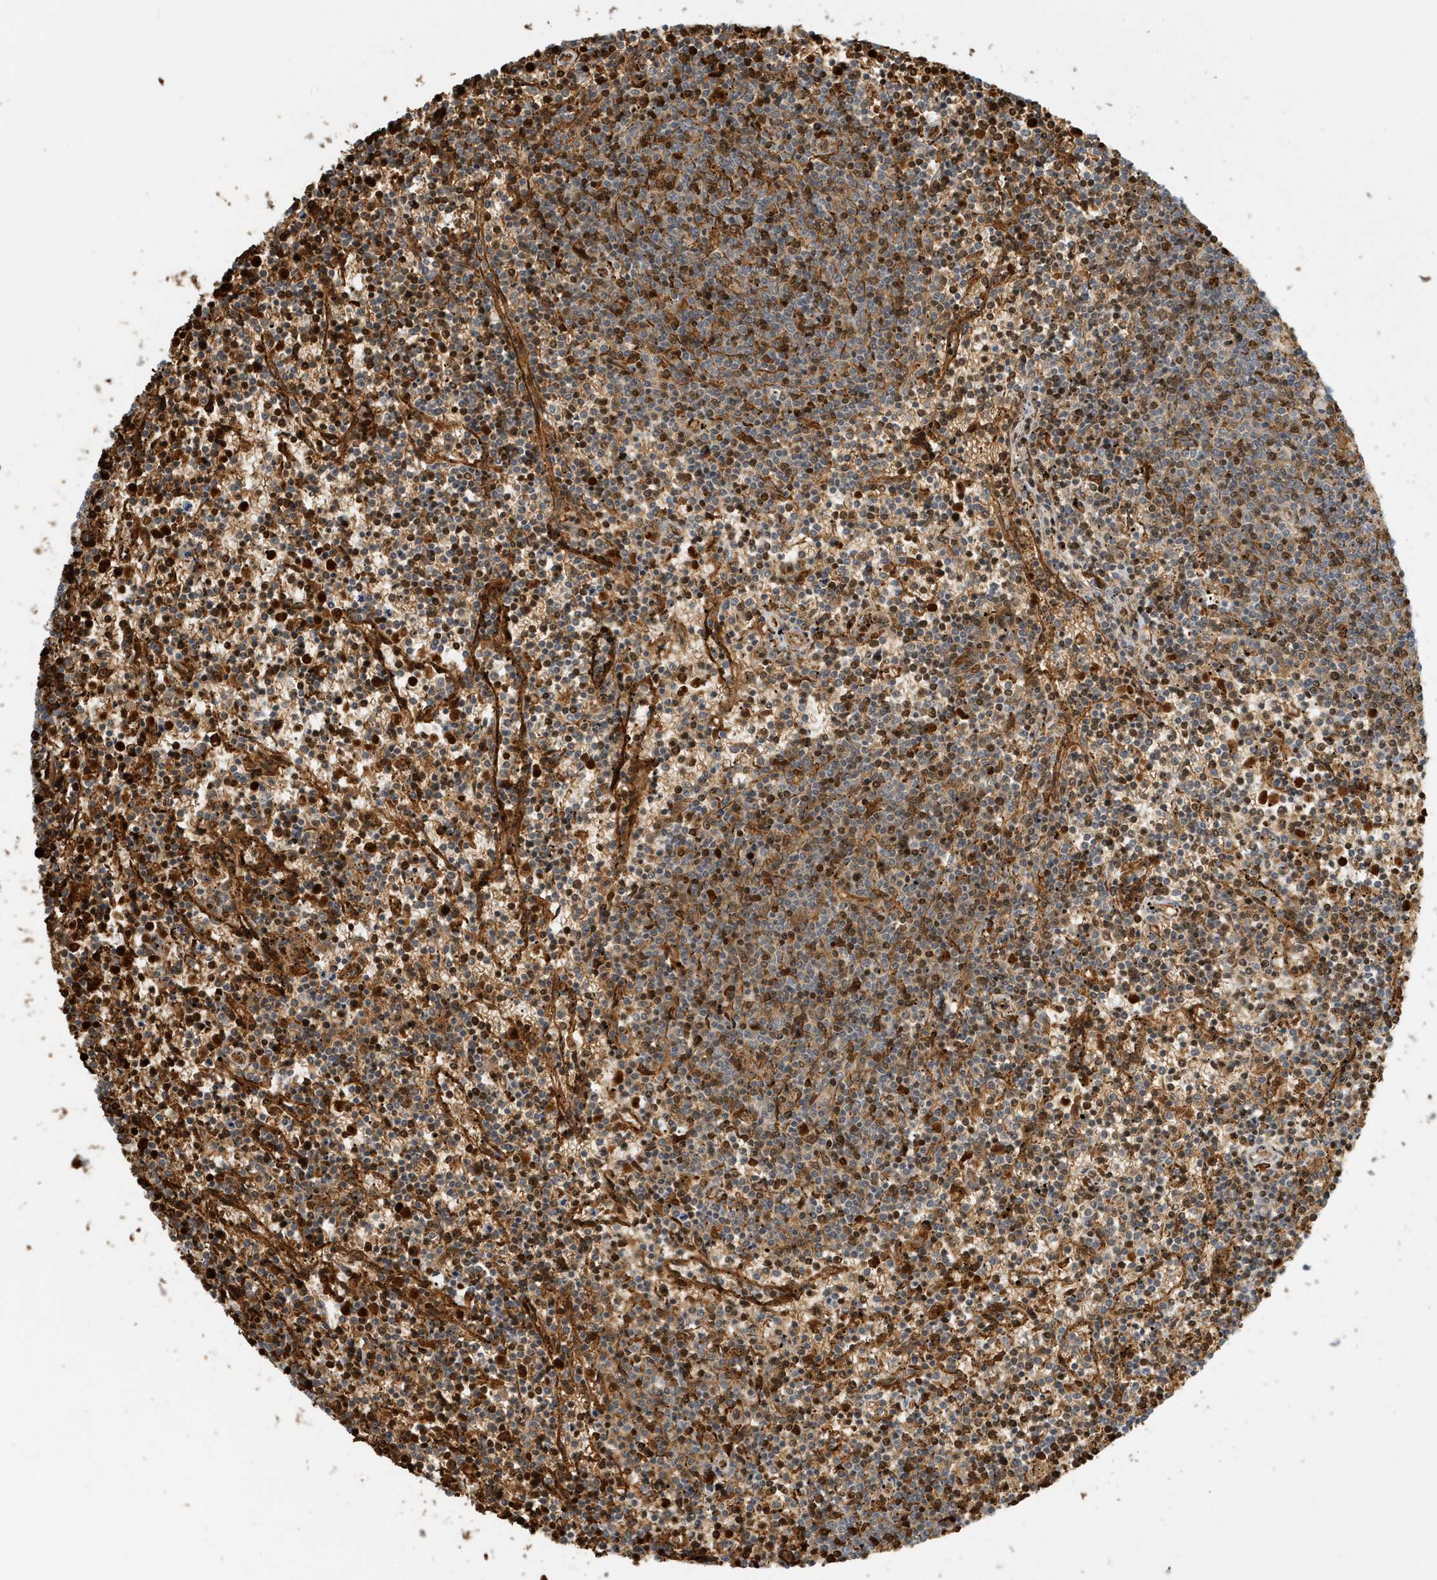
{"staining": {"intensity": "weak", "quantity": "<25%", "location": "cytoplasmic/membranous"}, "tissue": "lymphoma", "cell_type": "Tumor cells", "image_type": "cancer", "snomed": [{"axis": "morphology", "description": "Malignant lymphoma, non-Hodgkin's type, Low grade"}, {"axis": "topography", "description": "Spleen"}], "caption": "Immunohistochemistry (IHC) of lymphoma shows no positivity in tumor cells.", "gene": "FYCO1", "patient": {"sex": "female", "age": 50}}